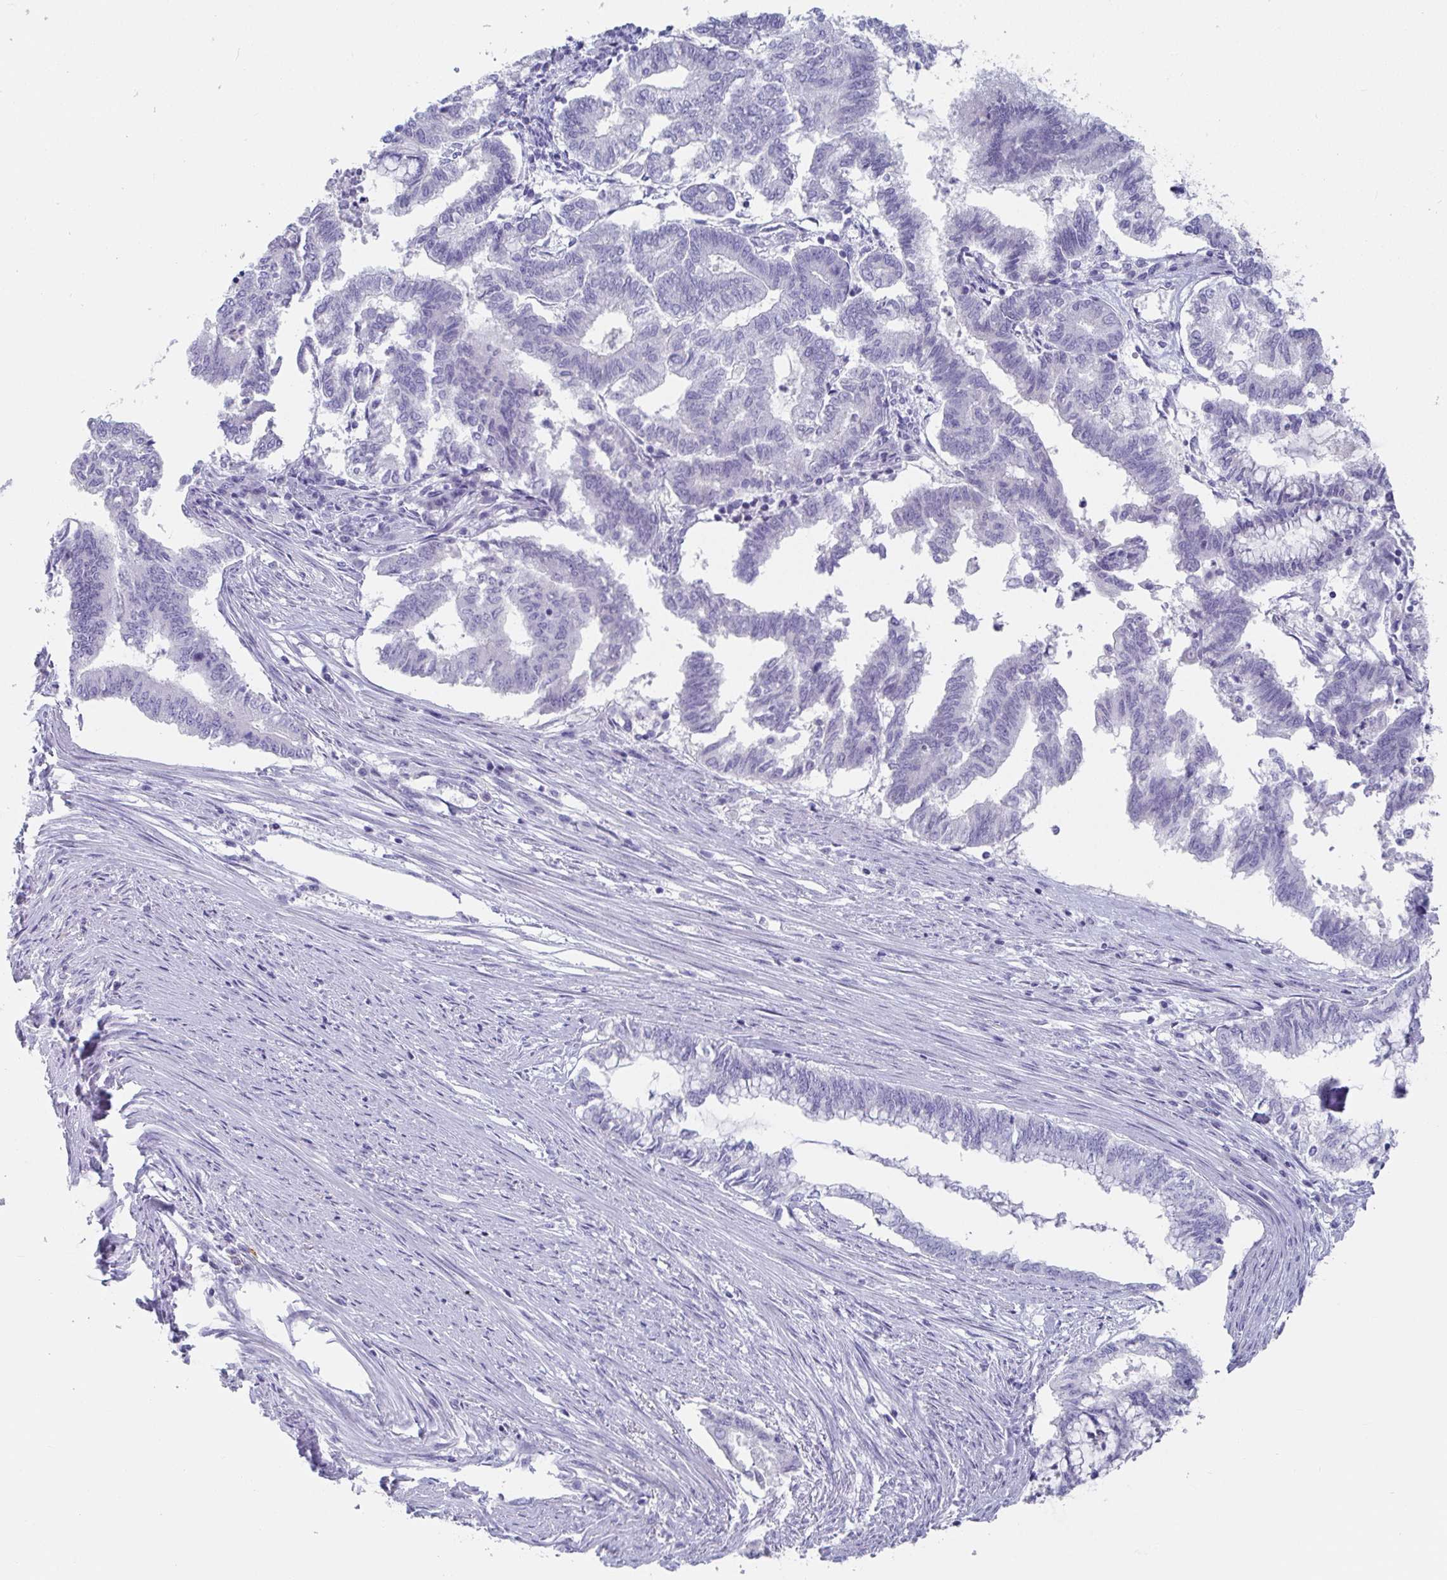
{"staining": {"intensity": "negative", "quantity": "none", "location": "none"}, "tissue": "endometrial cancer", "cell_type": "Tumor cells", "image_type": "cancer", "snomed": [{"axis": "morphology", "description": "Adenocarcinoma, NOS"}, {"axis": "topography", "description": "Endometrium"}], "caption": "The micrograph shows no staining of tumor cells in endometrial cancer (adenocarcinoma).", "gene": "PLA2G1B", "patient": {"sex": "female", "age": 79}}